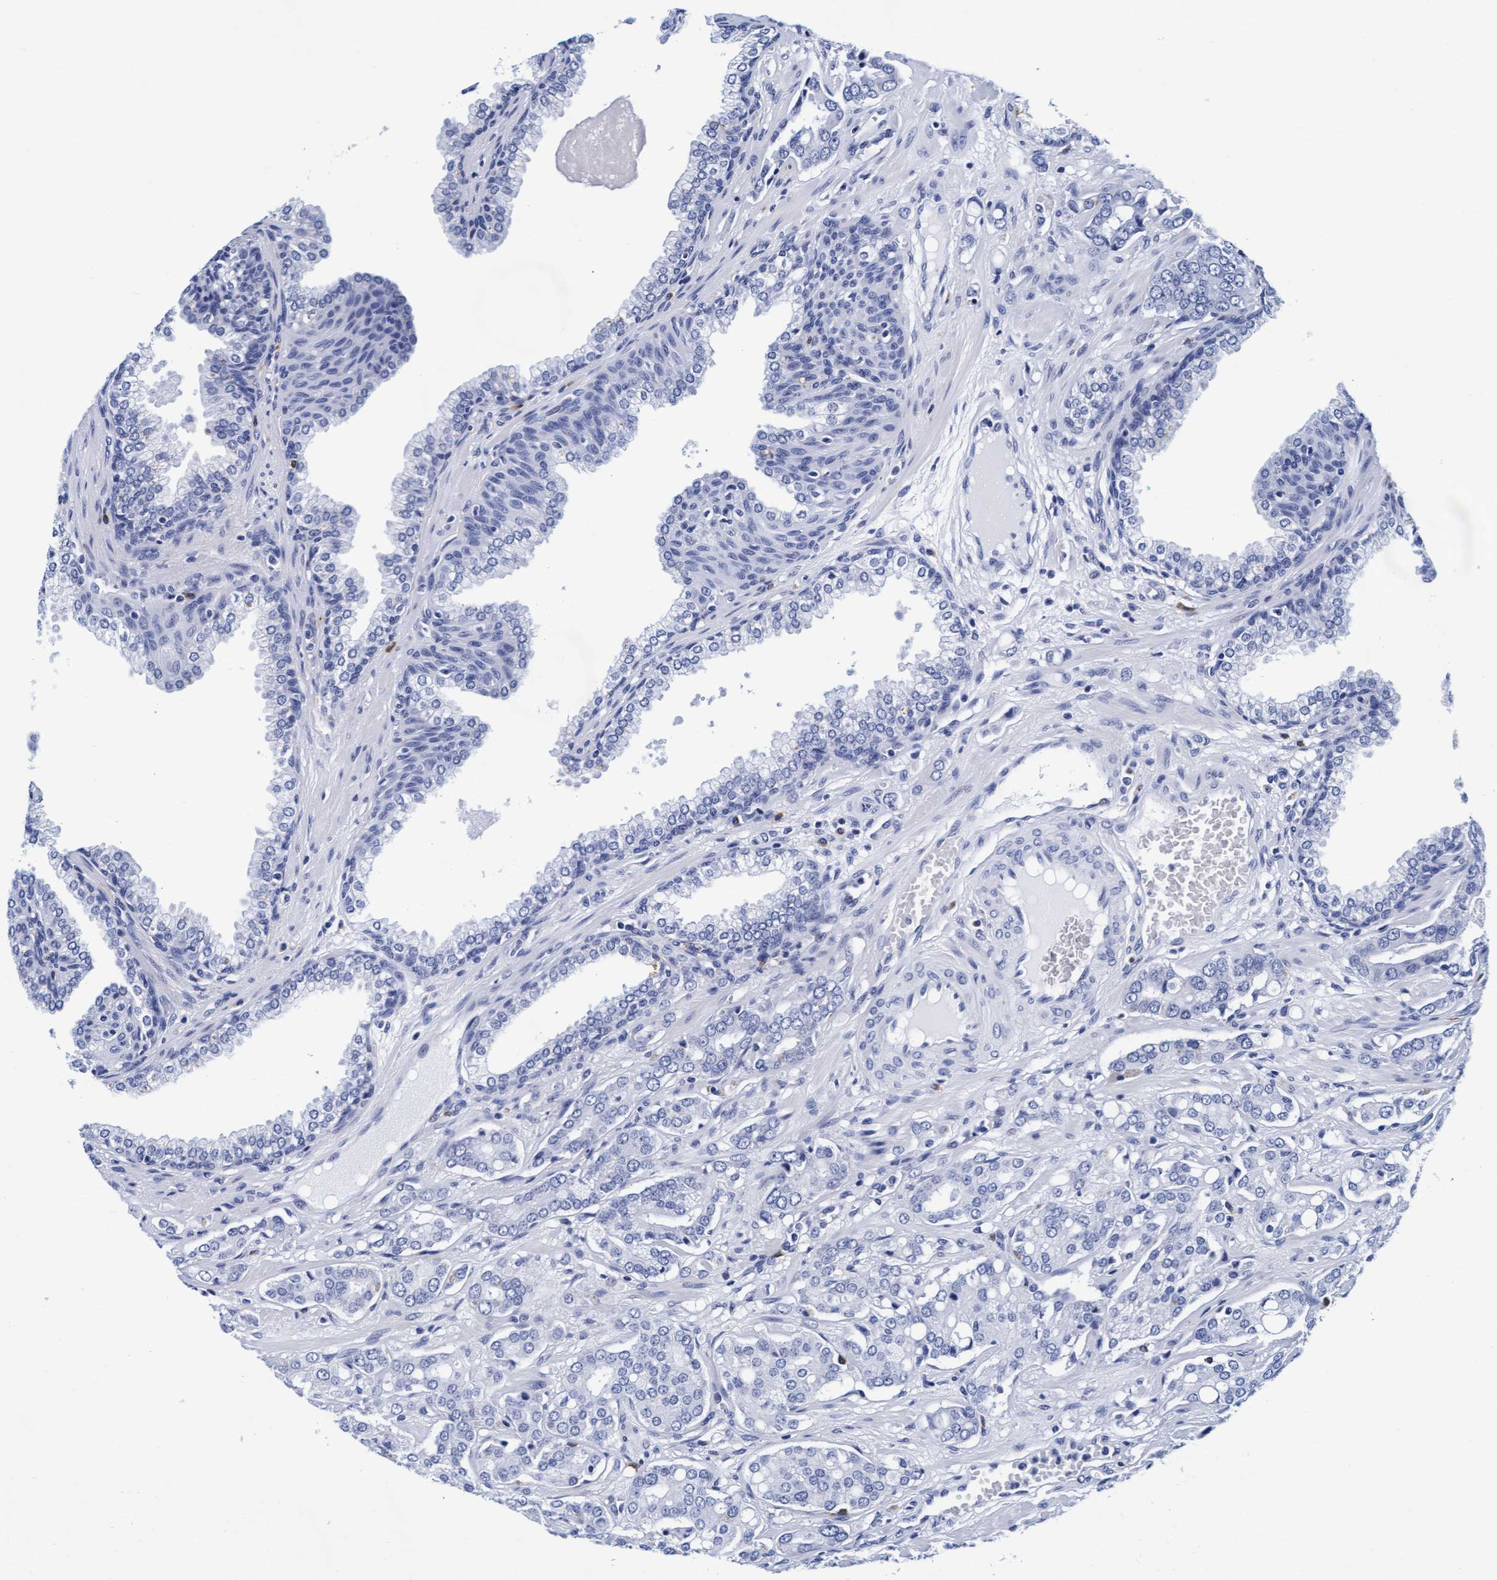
{"staining": {"intensity": "negative", "quantity": "none", "location": "none"}, "tissue": "prostate cancer", "cell_type": "Tumor cells", "image_type": "cancer", "snomed": [{"axis": "morphology", "description": "Adenocarcinoma, High grade"}, {"axis": "topography", "description": "Prostate"}], "caption": "Prostate cancer (adenocarcinoma (high-grade)) was stained to show a protein in brown. There is no significant staining in tumor cells.", "gene": "ARSG", "patient": {"sex": "male", "age": 52}}